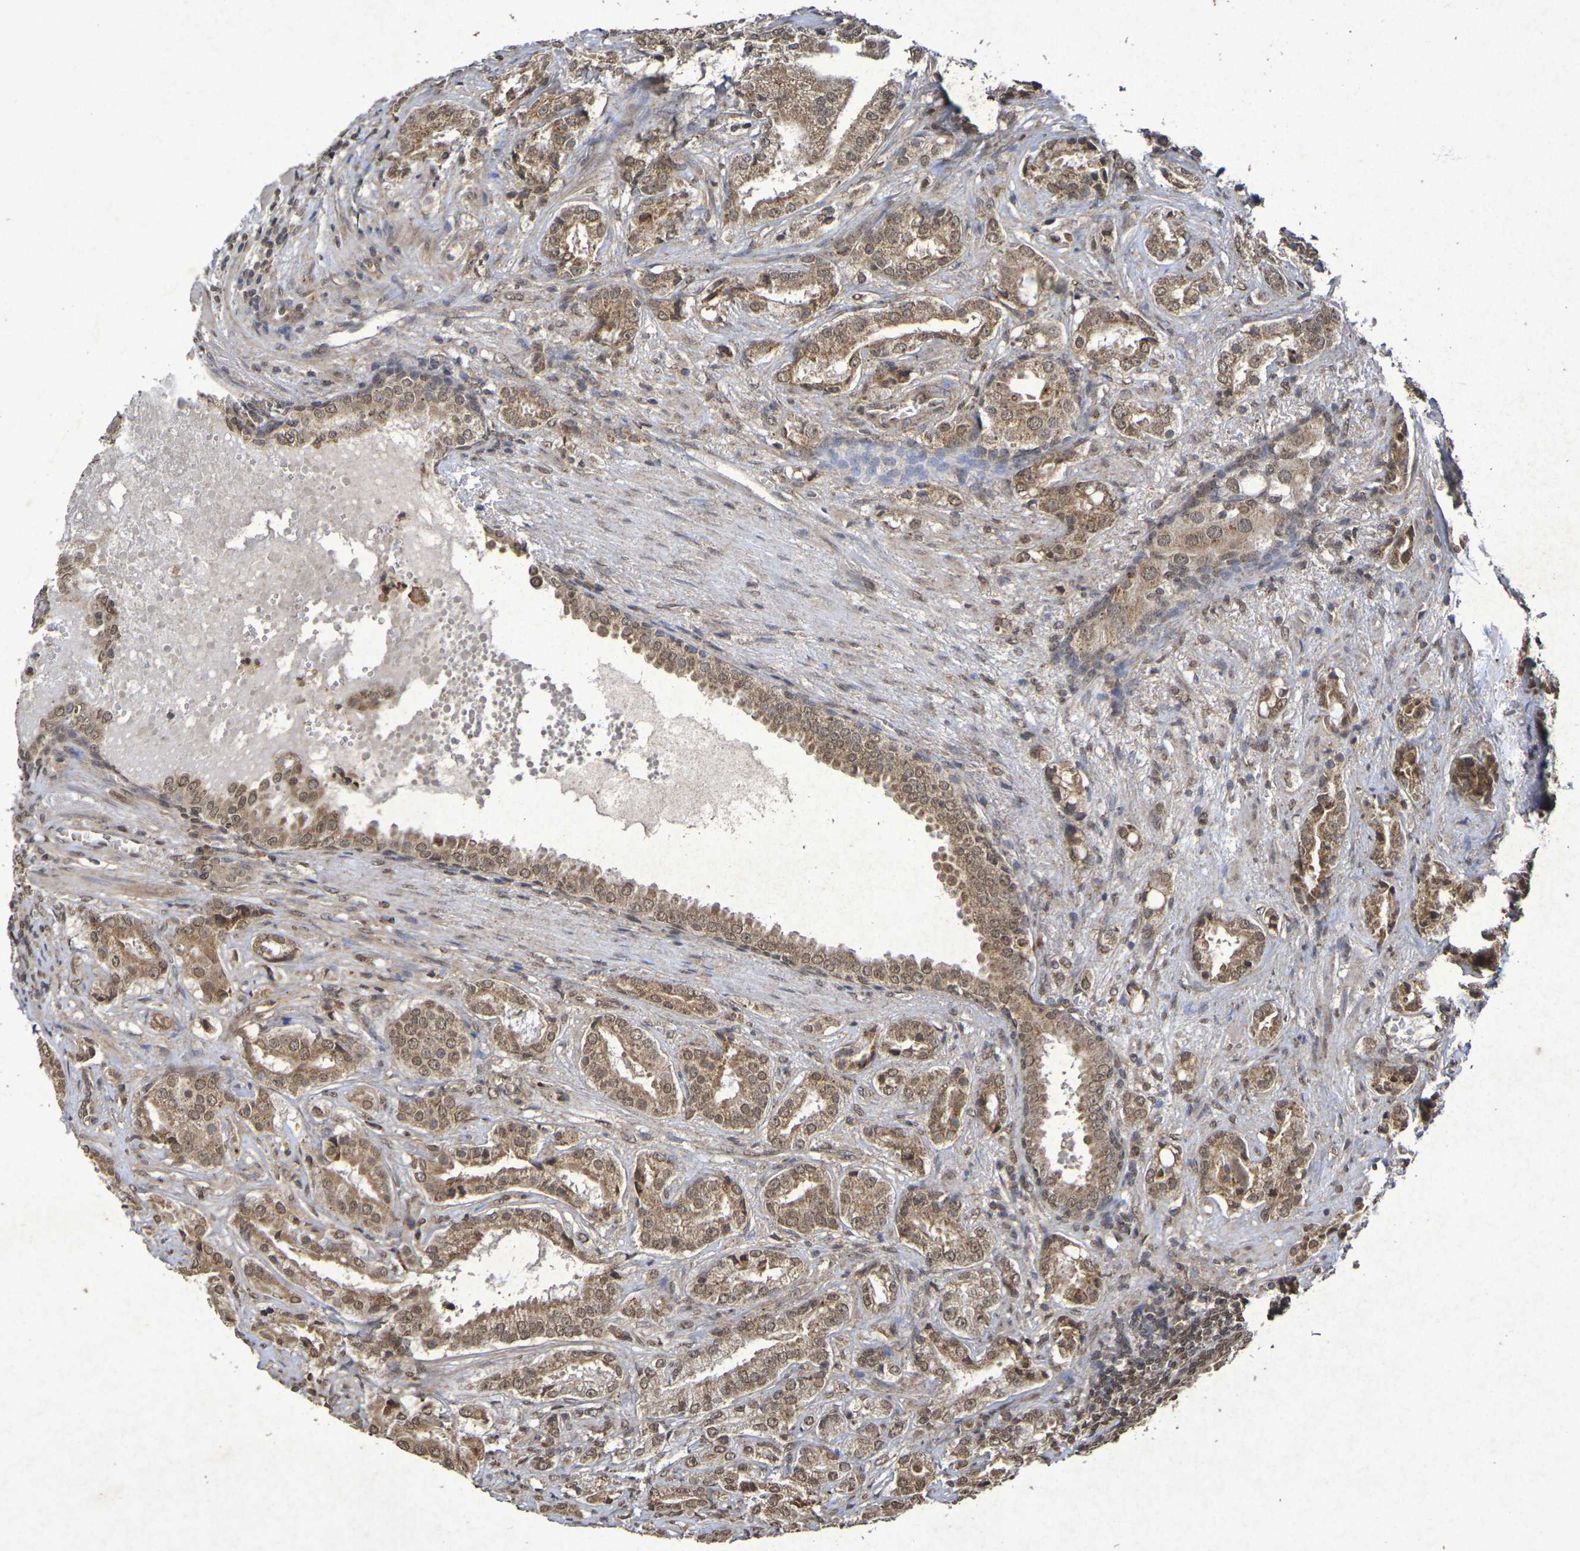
{"staining": {"intensity": "moderate", "quantity": ">75%", "location": "cytoplasmic/membranous,nuclear"}, "tissue": "prostate cancer", "cell_type": "Tumor cells", "image_type": "cancer", "snomed": [{"axis": "morphology", "description": "Adenocarcinoma, High grade"}, {"axis": "topography", "description": "Prostate"}], "caption": "Immunohistochemical staining of prostate cancer (high-grade adenocarcinoma) exhibits moderate cytoplasmic/membranous and nuclear protein staining in approximately >75% of tumor cells.", "gene": "GUCY1A2", "patient": {"sex": "male", "age": 64}}